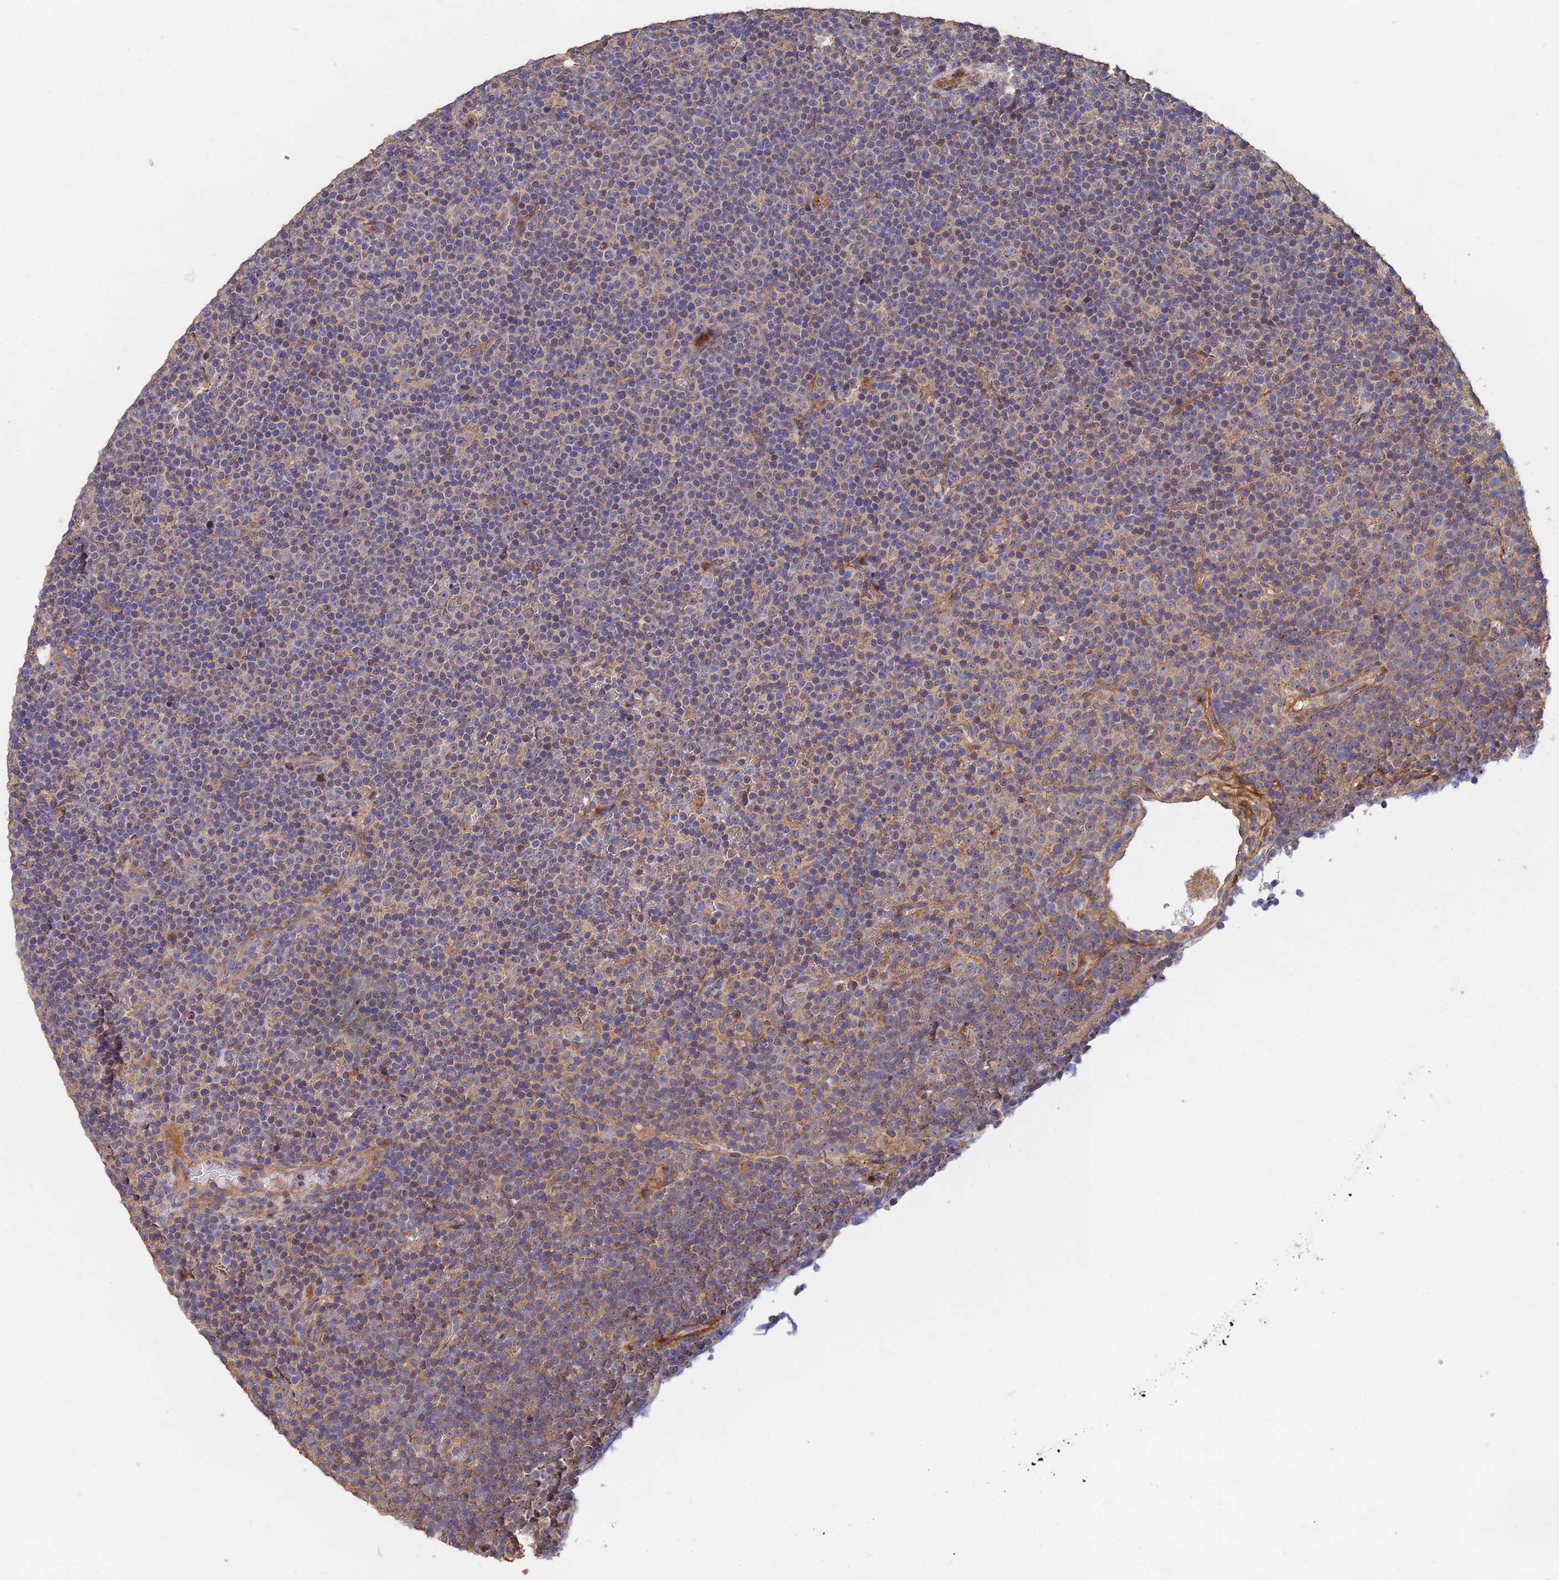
{"staining": {"intensity": "weak", "quantity": "<25%", "location": "cytoplasmic/membranous"}, "tissue": "lymphoma", "cell_type": "Tumor cells", "image_type": "cancer", "snomed": [{"axis": "morphology", "description": "Malignant lymphoma, non-Hodgkin's type, Low grade"}, {"axis": "topography", "description": "Lymph node"}], "caption": "Immunohistochemistry (IHC) photomicrograph of human lymphoma stained for a protein (brown), which demonstrates no positivity in tumor cells. (Stains: DAB (3,3'-diaminobenzidine) immunohistochemistry with hematoxylin counter stain, Microscopy: brightfield microscopy at high magnification).", "gene": "SLC38A11", "patient": {"sex": "female", "age": 67}}